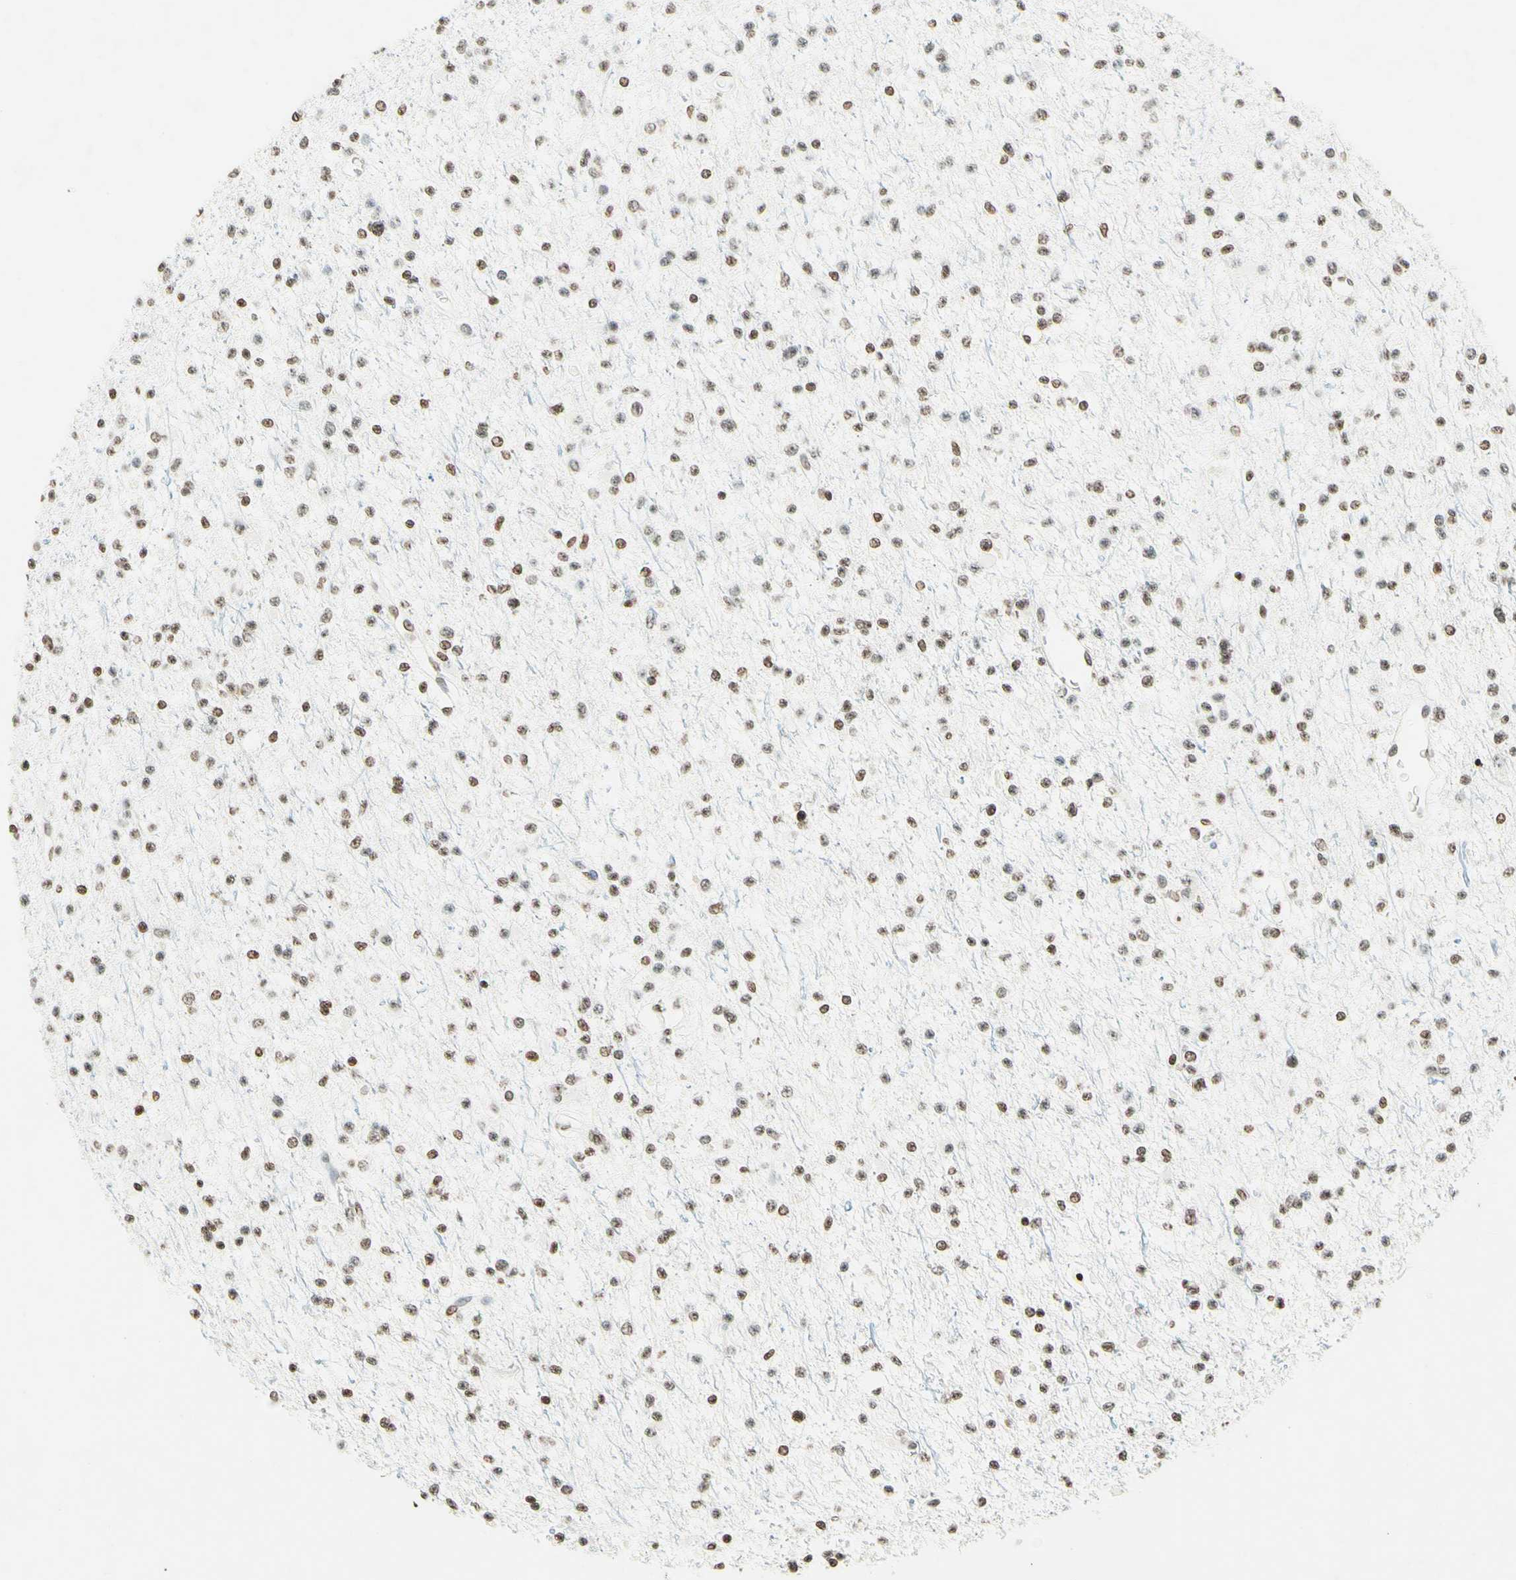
{"staining": {"intensity": "weak", "quantity": "25%-75%", "location": "nuclear"}, "tissue": "glioma", "cell_type": "Tumor cells", "image_type": "cancer", "snomed": [{"axis": "morphology", "description": "Glioma, malignant, Low grade"}, {"axis": "topography", "description": "Brain"}], "caption": "Approximately 25%-75% of tumor cells in glioma reveal weak nuclear protein positivity as visualized by brown immunohistochemical staining.", "gene": "MSH2", "patient": {"sex": "female", "age": 22}}